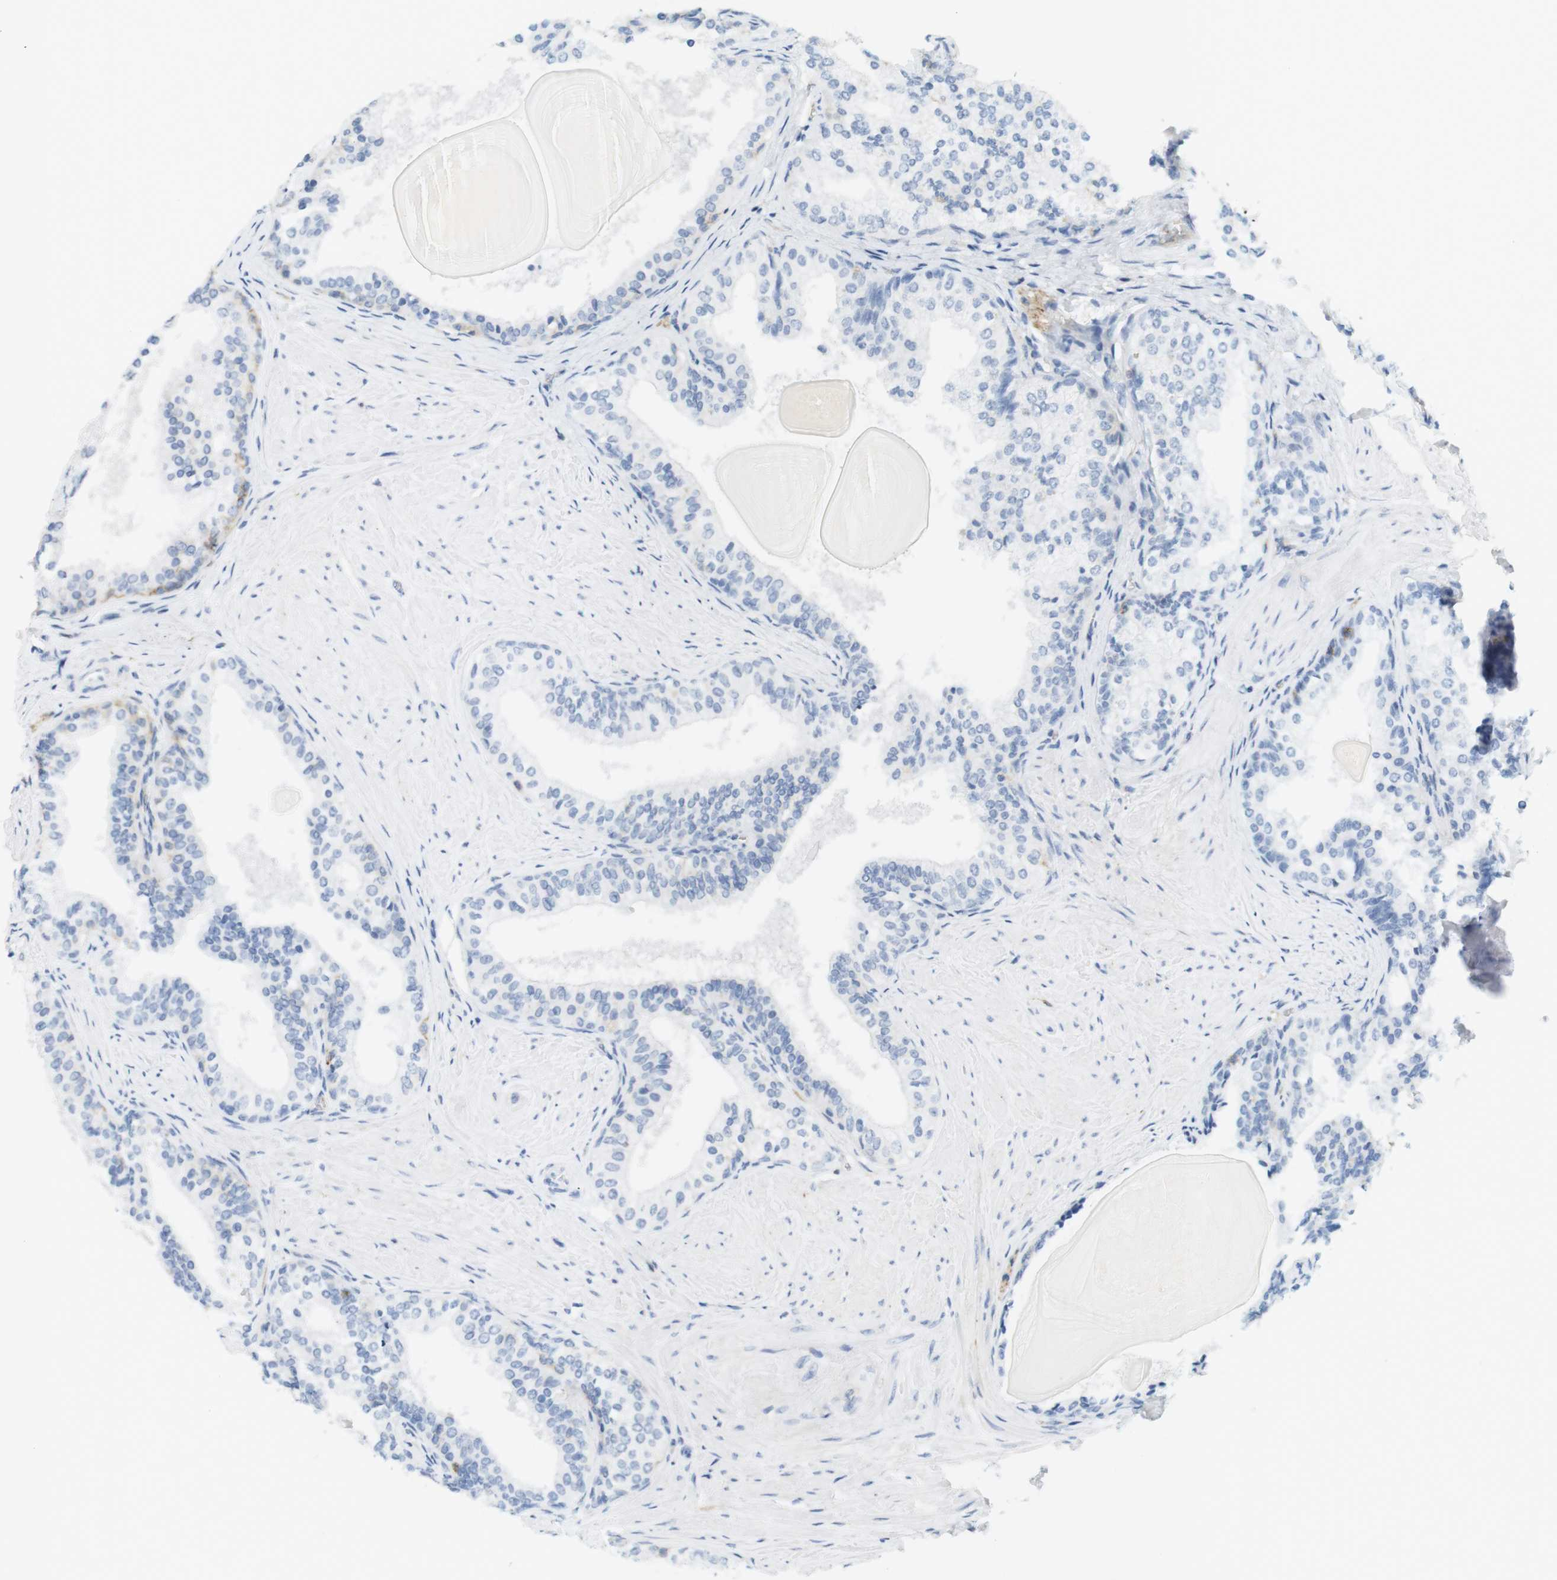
{"staining": {"intensity": "negative", "quantity": "none", "location": "none"}, "tissue": "prostate cancer", "cell_type": "Tumor cells", "image_type": "cancer", "snomed": [{"axis": "morphology", "description": "Adenocarcinoma, Low grade"}, {"axis": "topography", "description": "Prostate"}], "caption": "This is an immunohistochemistry histopathology image of prostate low-grade adenocarcinoma. There is no expression in tumor cells.", "gene": "F2R", "patient": {"sex": "male", "age": 60}}